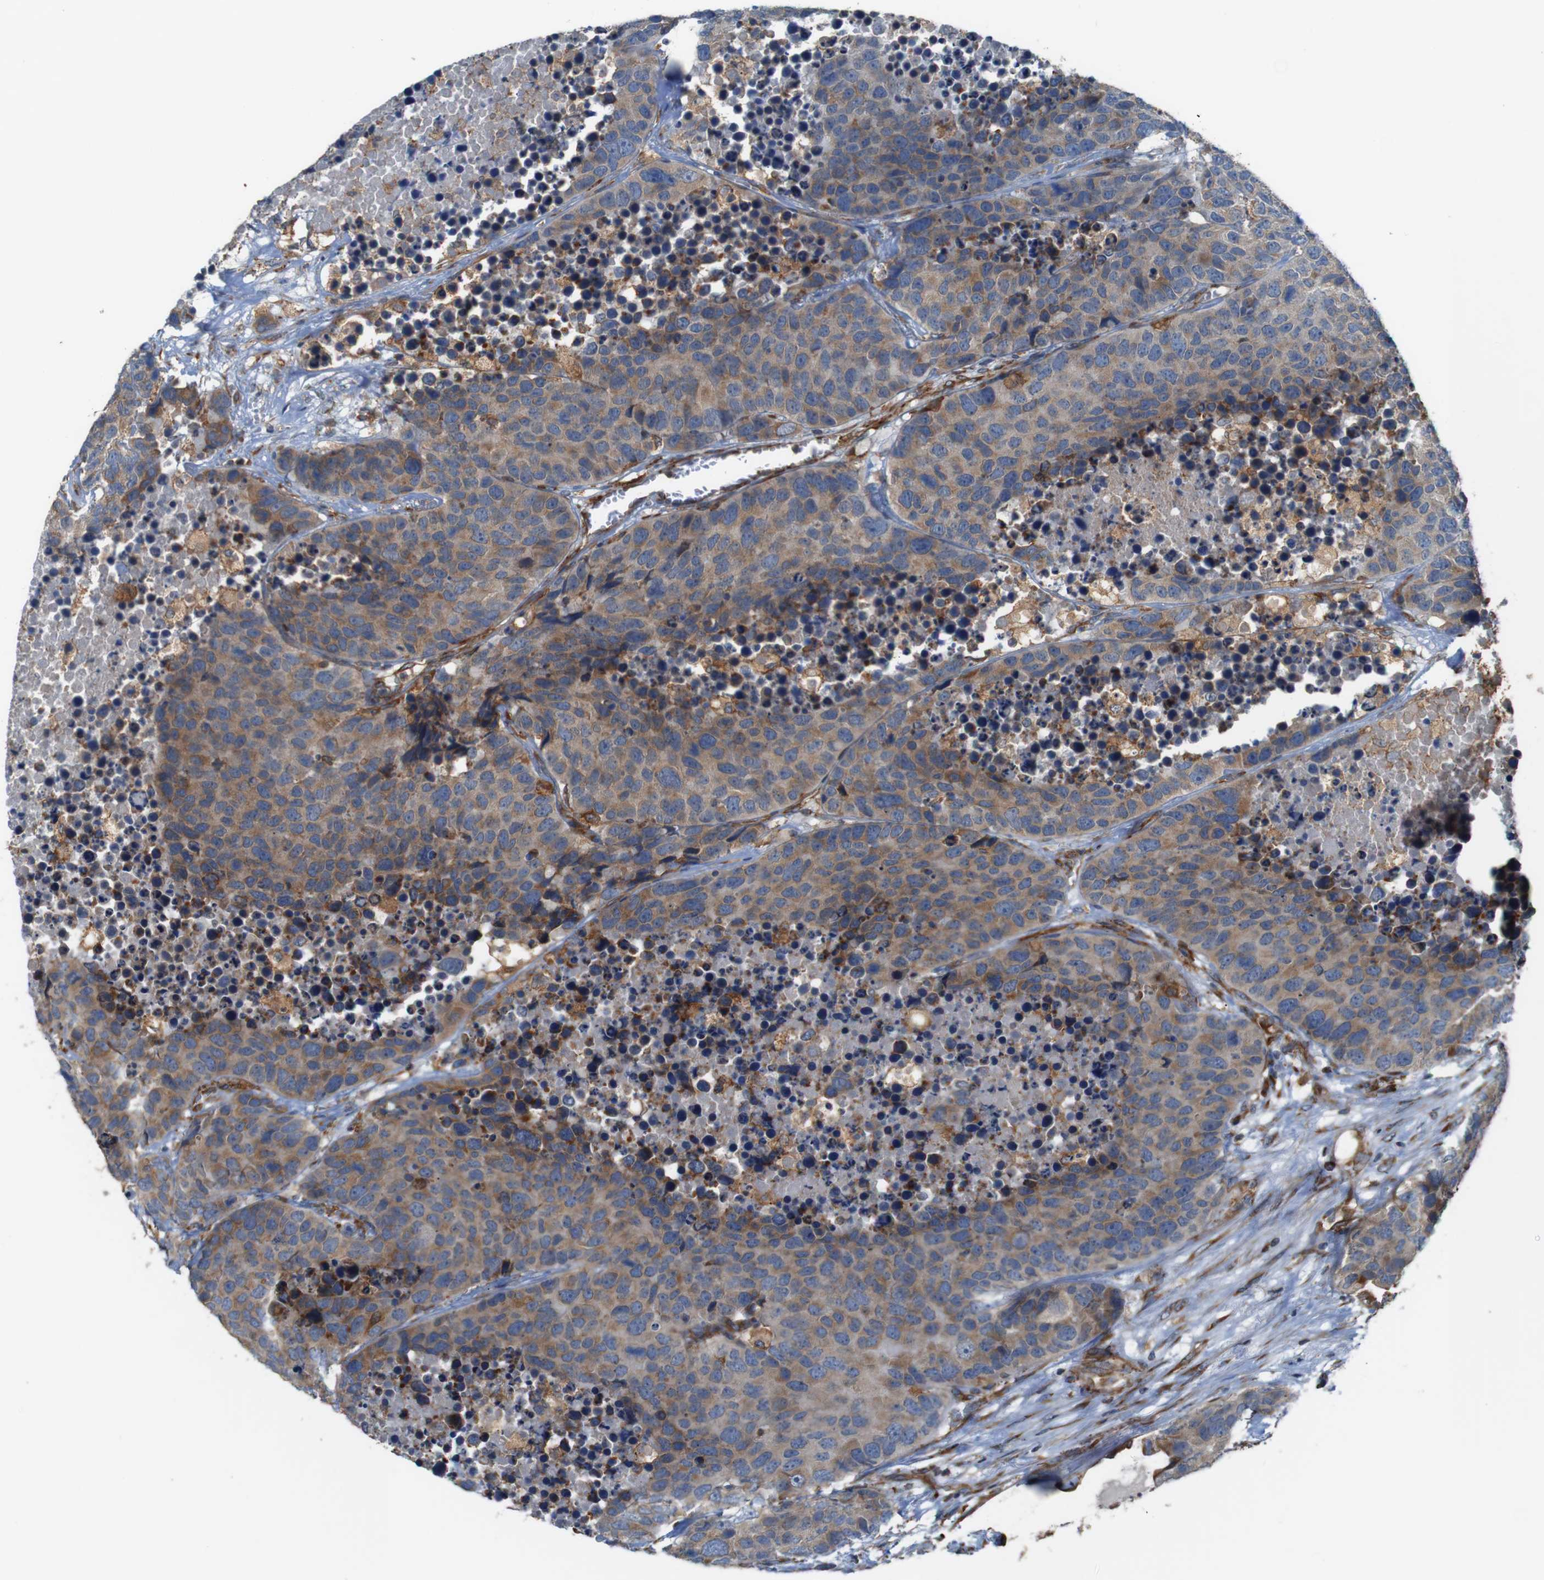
{"staining": {"intensity": "weak", "quantity": ">75%", "location": "cytoplasmic/membranous"}, "tissue": "carcinoid", "cell_type": "Tumor cells", "image_type": "cancer", "snomed": [{"axis": "morphology", "description": "Carcinoid, malignant, NOS"}, {"axis": "topography", "description": "Lung"}], "caption": "Human malignant carcinoid stained for a protein (brown) demonstrates weak cytoplasmic/membranous positive expression in approximately >75% of tumor cells.", "gene": "UGGT1", "patient": {"sex": "male", "age": 60}}